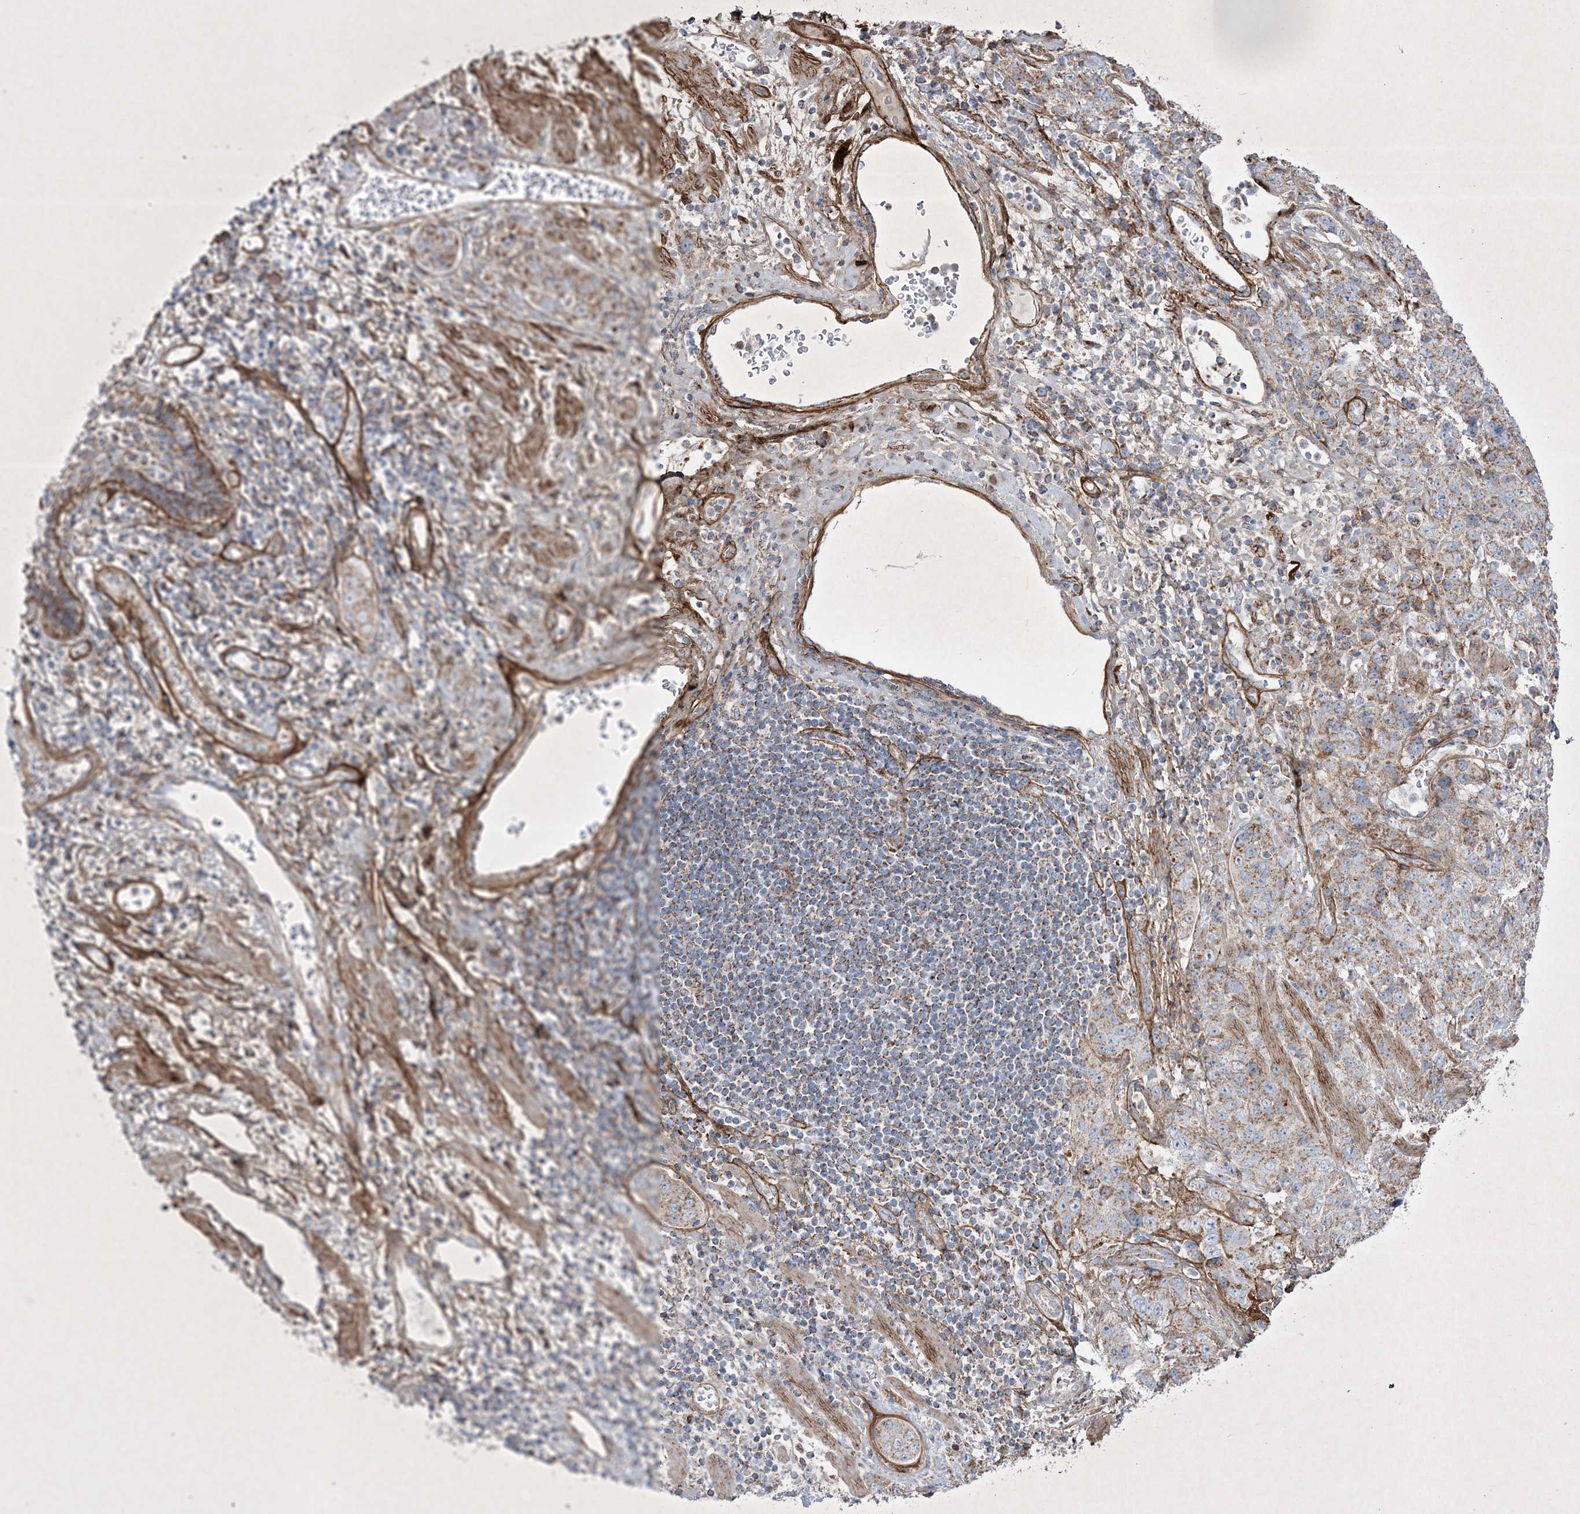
{"staining": {"intensity": "moderate", "quantity": ">75%", "location": "cytoplasmic/membranous"}, "tissue": "stomach cancer", "cell_type": "Tumor cells", "image_type": "cancer", "snomed": [{"axis": "morphology", "description": "Adenocarcinoma, NOS"}, {"axis": "topography", "description": "Stomach"}], "caption": "Protein expression analysis of human adenocarcinoma (stomach) reveals moderate cytoplasmic/membranous staining in about >75% of tumor cells.", "gene": "RICTOR", "patient": {"sex": "male", "age": 48}}